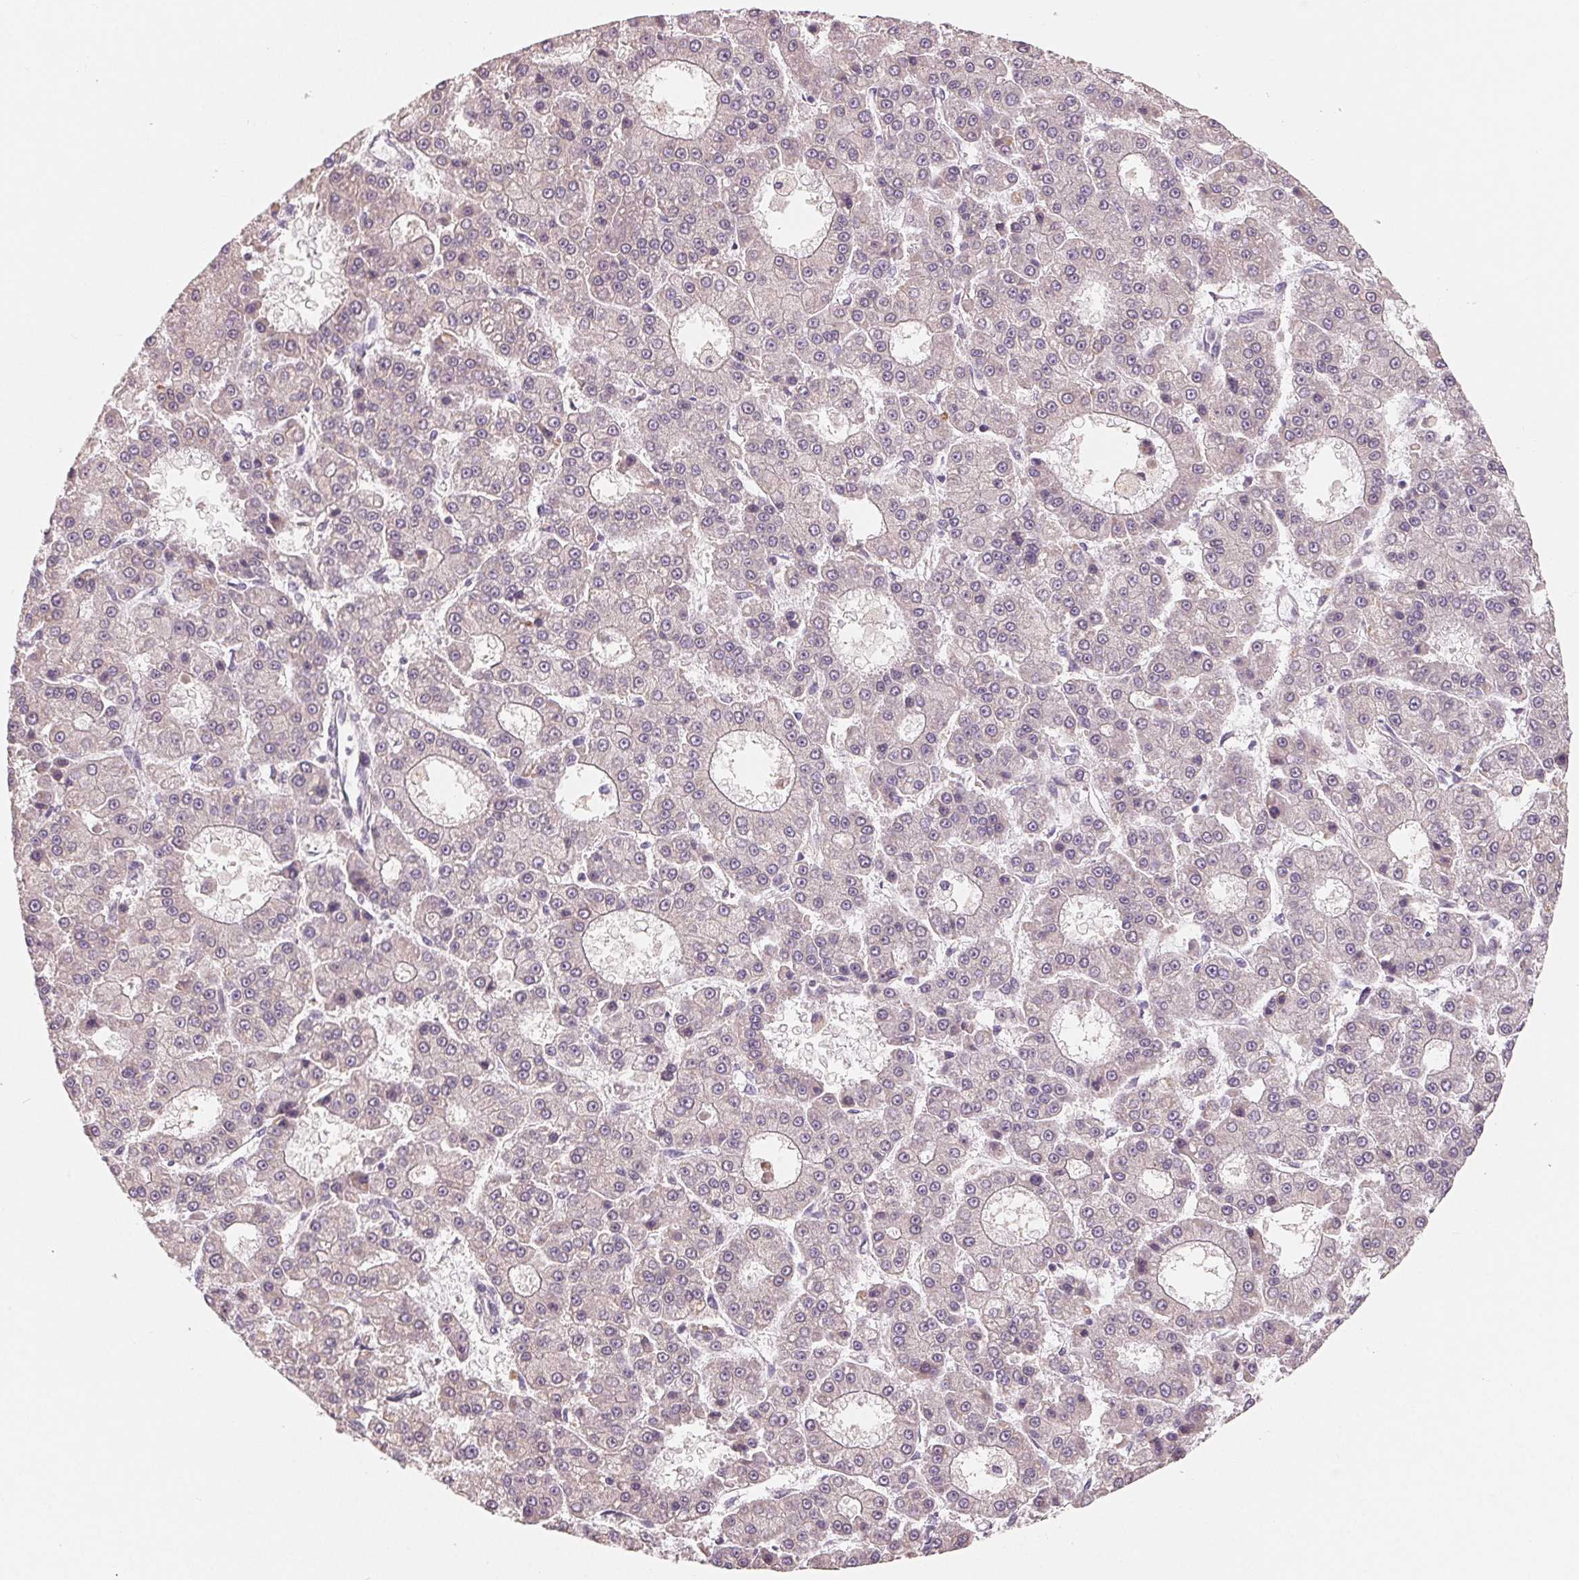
{"staining": {"intensity": "negative", "quantity": "none", "location": "none"}, "tissue": "liver cancer", "cell_type": "Tumor cells", "image_type": "cancer", "snomed": [{"axis": "morphology", "description": "Carcinoma, Hepatocellular, NOS"}, {"axis": "topography", "description": "Liver"}], "caption": "DAB (3,3'-diaminobenzidine) immunohistochemical staining of hepatocellular carcinoma (liver) reveals no significant staining in tumor cells. Brightfield microscopy of IHC stained with DAB (brown) and hematoxylin (blue), captured at high magnification.", "gene": "AQP8", "patient": {"sex": "male", "age": 70}}